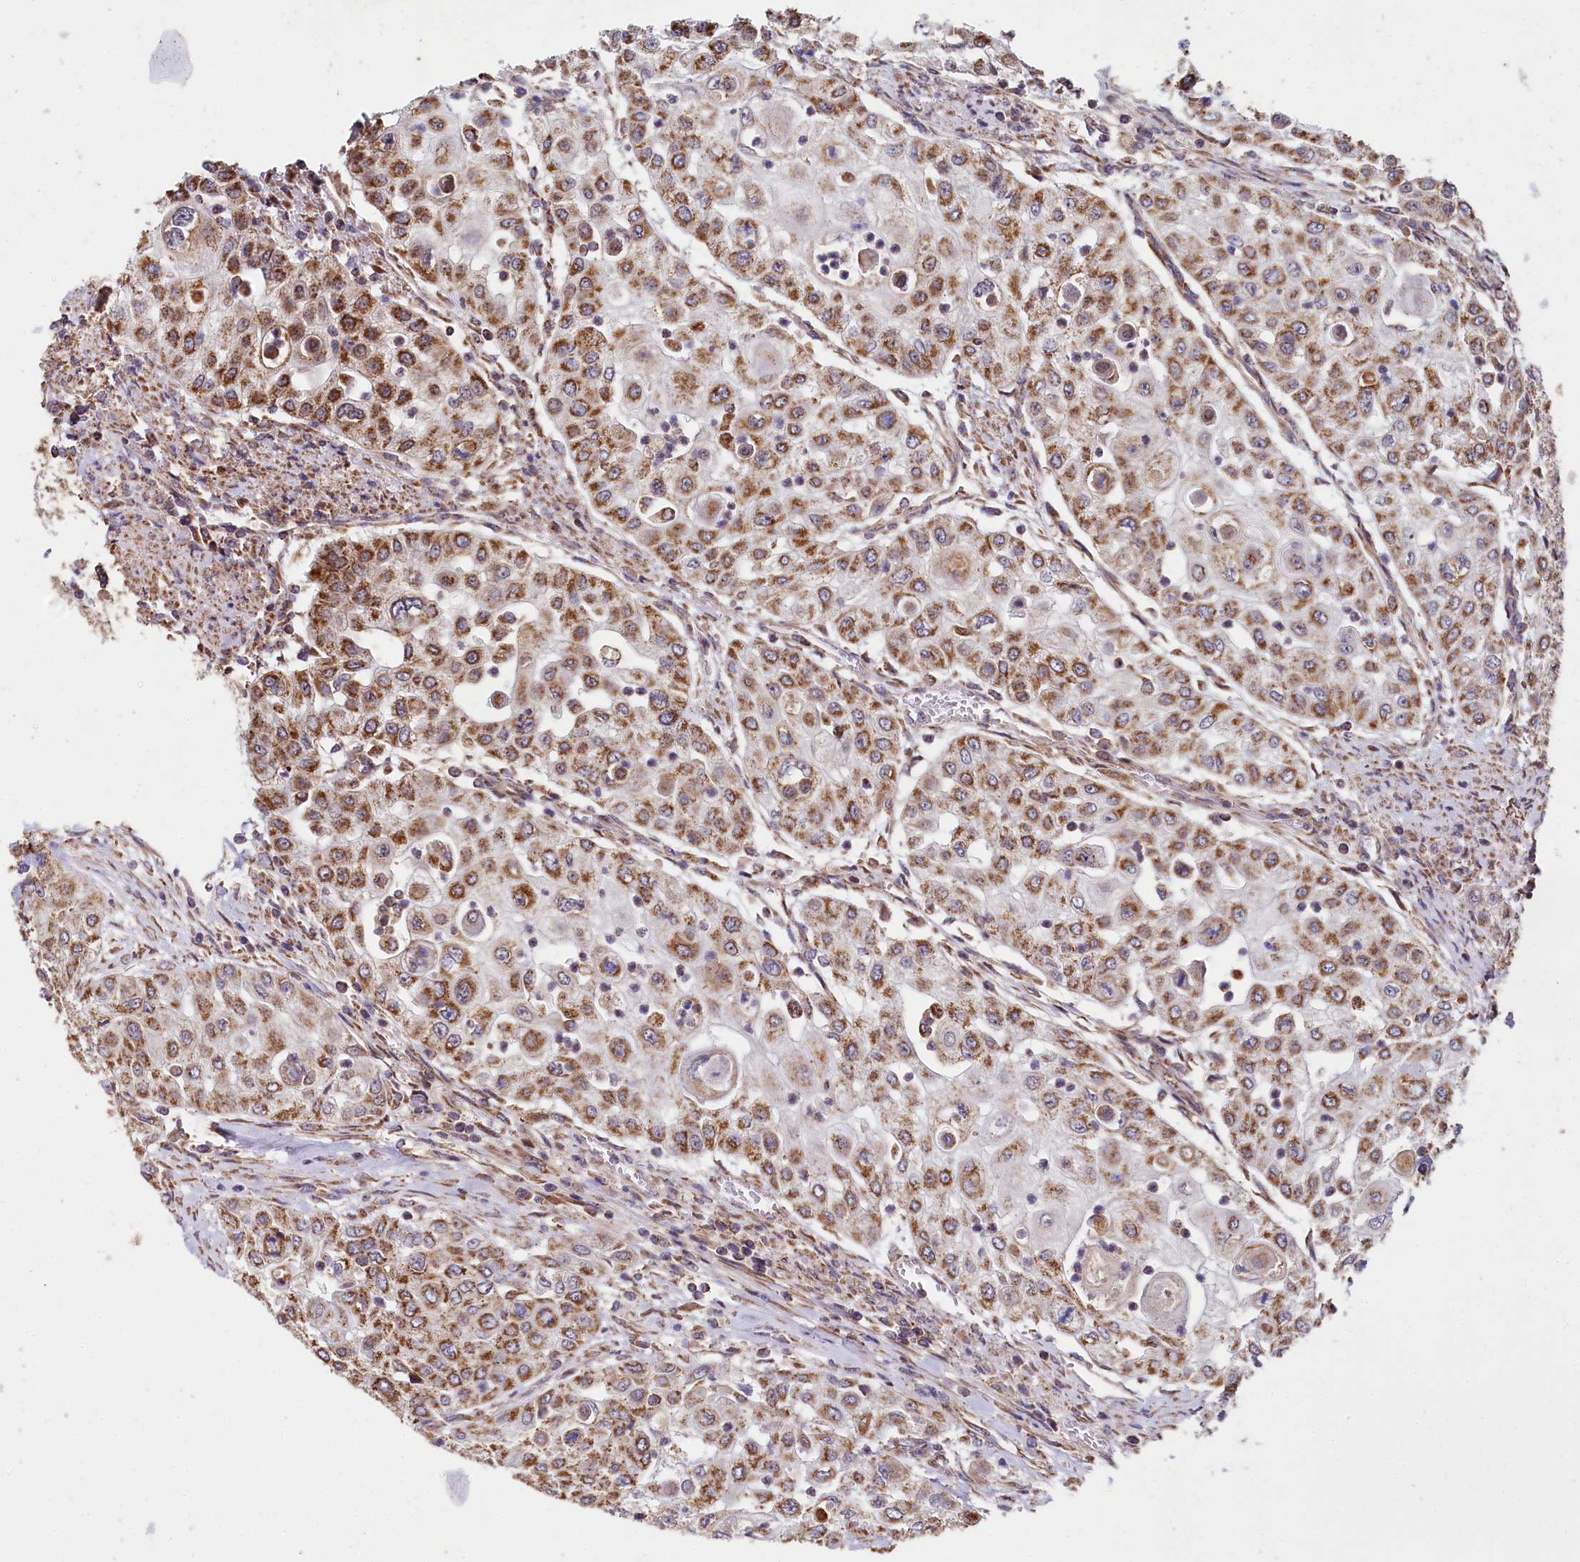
{"staining": {"intensity": "moderate", "quantity": ">75%", "location": "cytoplasmic/membranous"}, "tissue": "urothelial cancer", "cell_type": "Tumor cells", "image_type": "cancer", "snomed": [{"axis": "morphology", "description": "Urothelial carcinoma, High grade"}, {"axis": "topography", "description": "Urinary bladder"}], "caption": "IHC staining of urothelial carcinoma (high-grade), which shows medium levels of moderate cytoplasmic/membranous staining in about >75% of tumor cells indicating moderate cytoplasmic/membranous protein staining. The staining was performed using DAB (3,3'-diaminobenzidine) (brown) for protein detection and nuclei were counterstained in hematoxylin (blue).", "gene": "SPRYD3", "patient": {"sex": "female", "age": 79}}